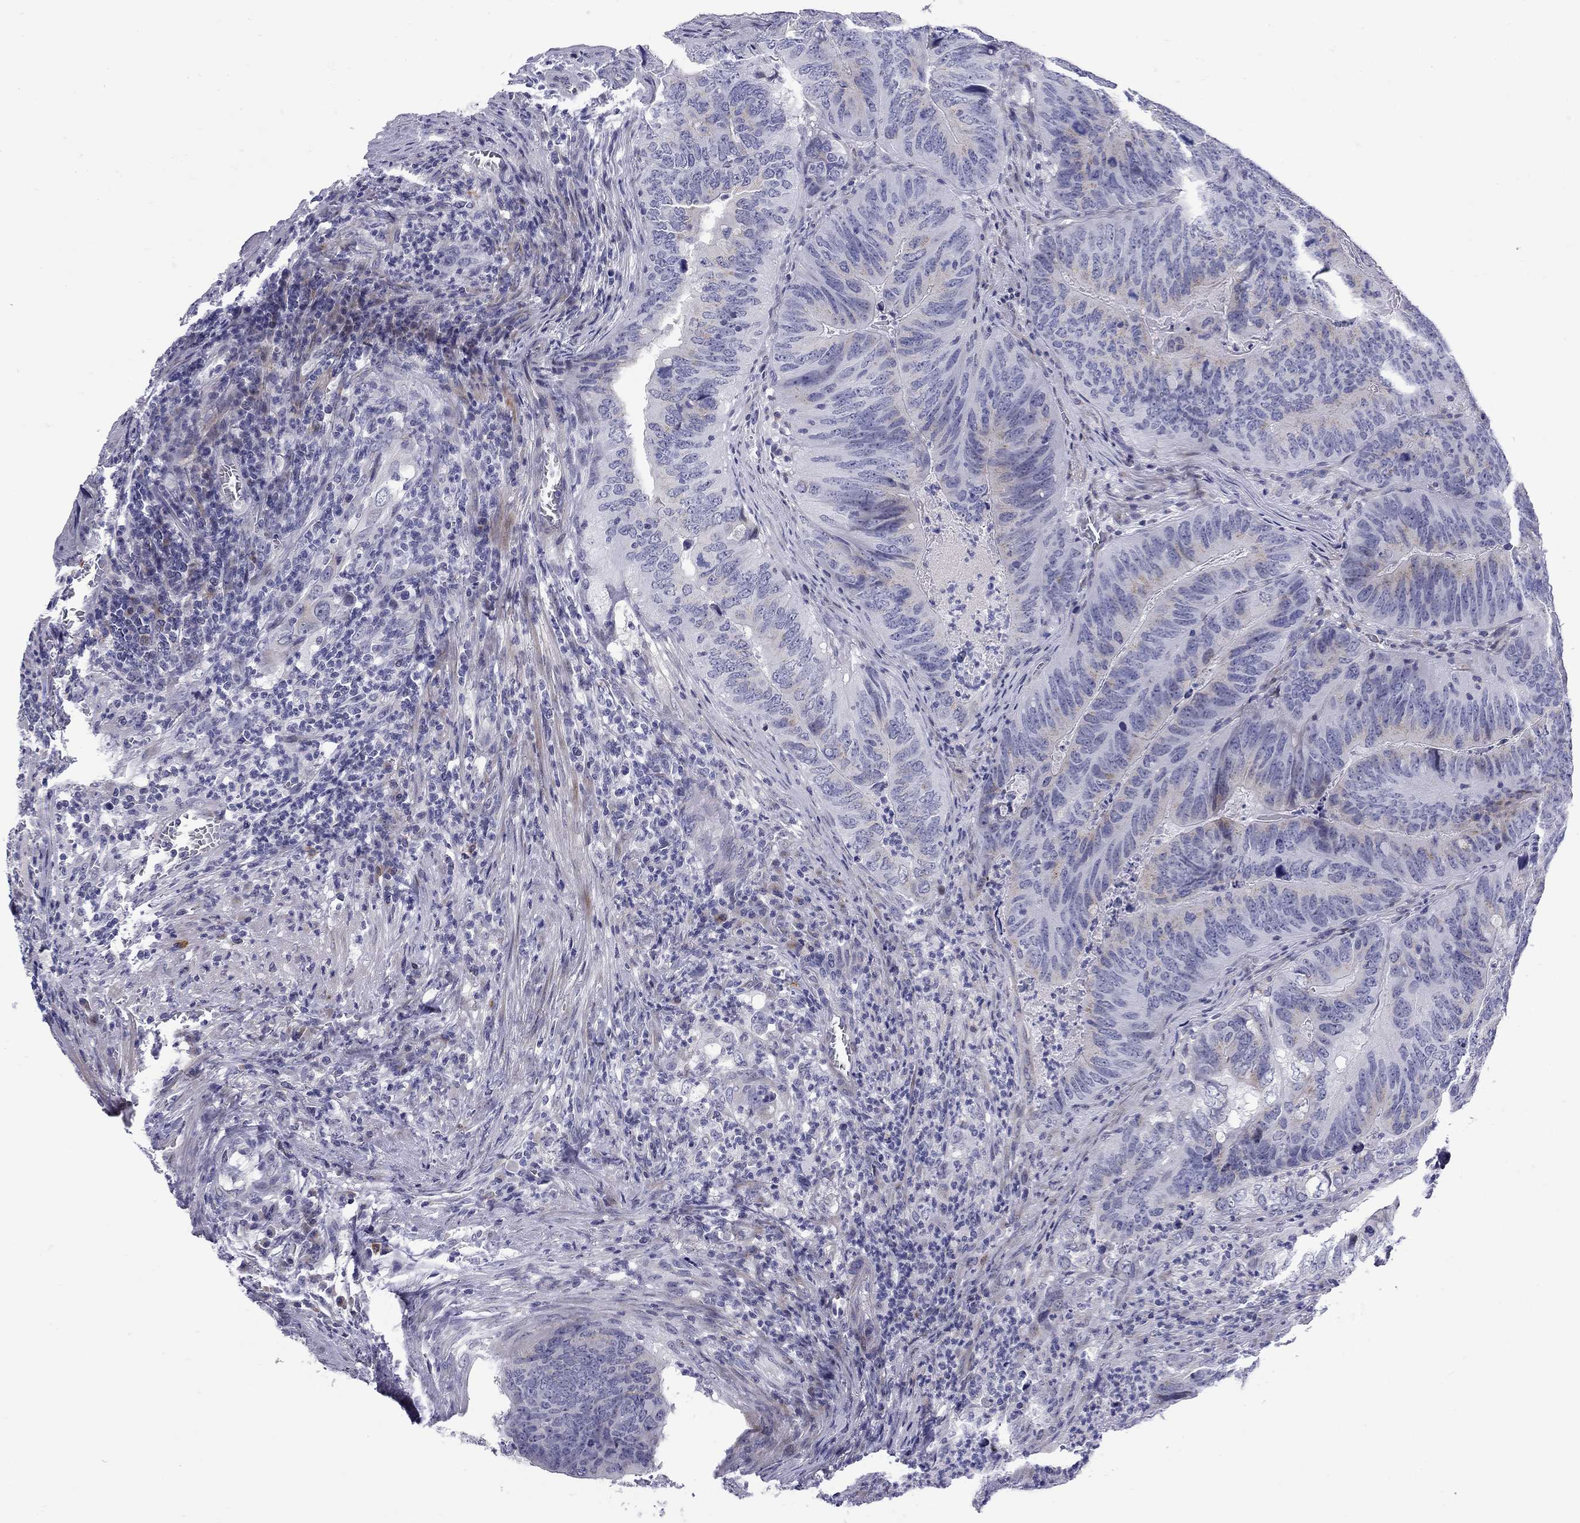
{"staining": {"intensity": "weak", "quantity": "<25%", "location": "cytoplasmic/membranous"}, "tissue": "colorectal cancer", "cell_type": "Tumor cells", "image_type": "cancer", "snomed": [{"axis": "morphology", "description": "Adenocarcinoma, NOS"}, {"axis": "topography", "description": "Colon"}], "caption": "This is a image of IHC staining of colorectal cancer (adenocarcinoma), which shows no expression in tumor cells.", "gene": "C8orf88", "patient": {"sex": "male", "age": 79}}